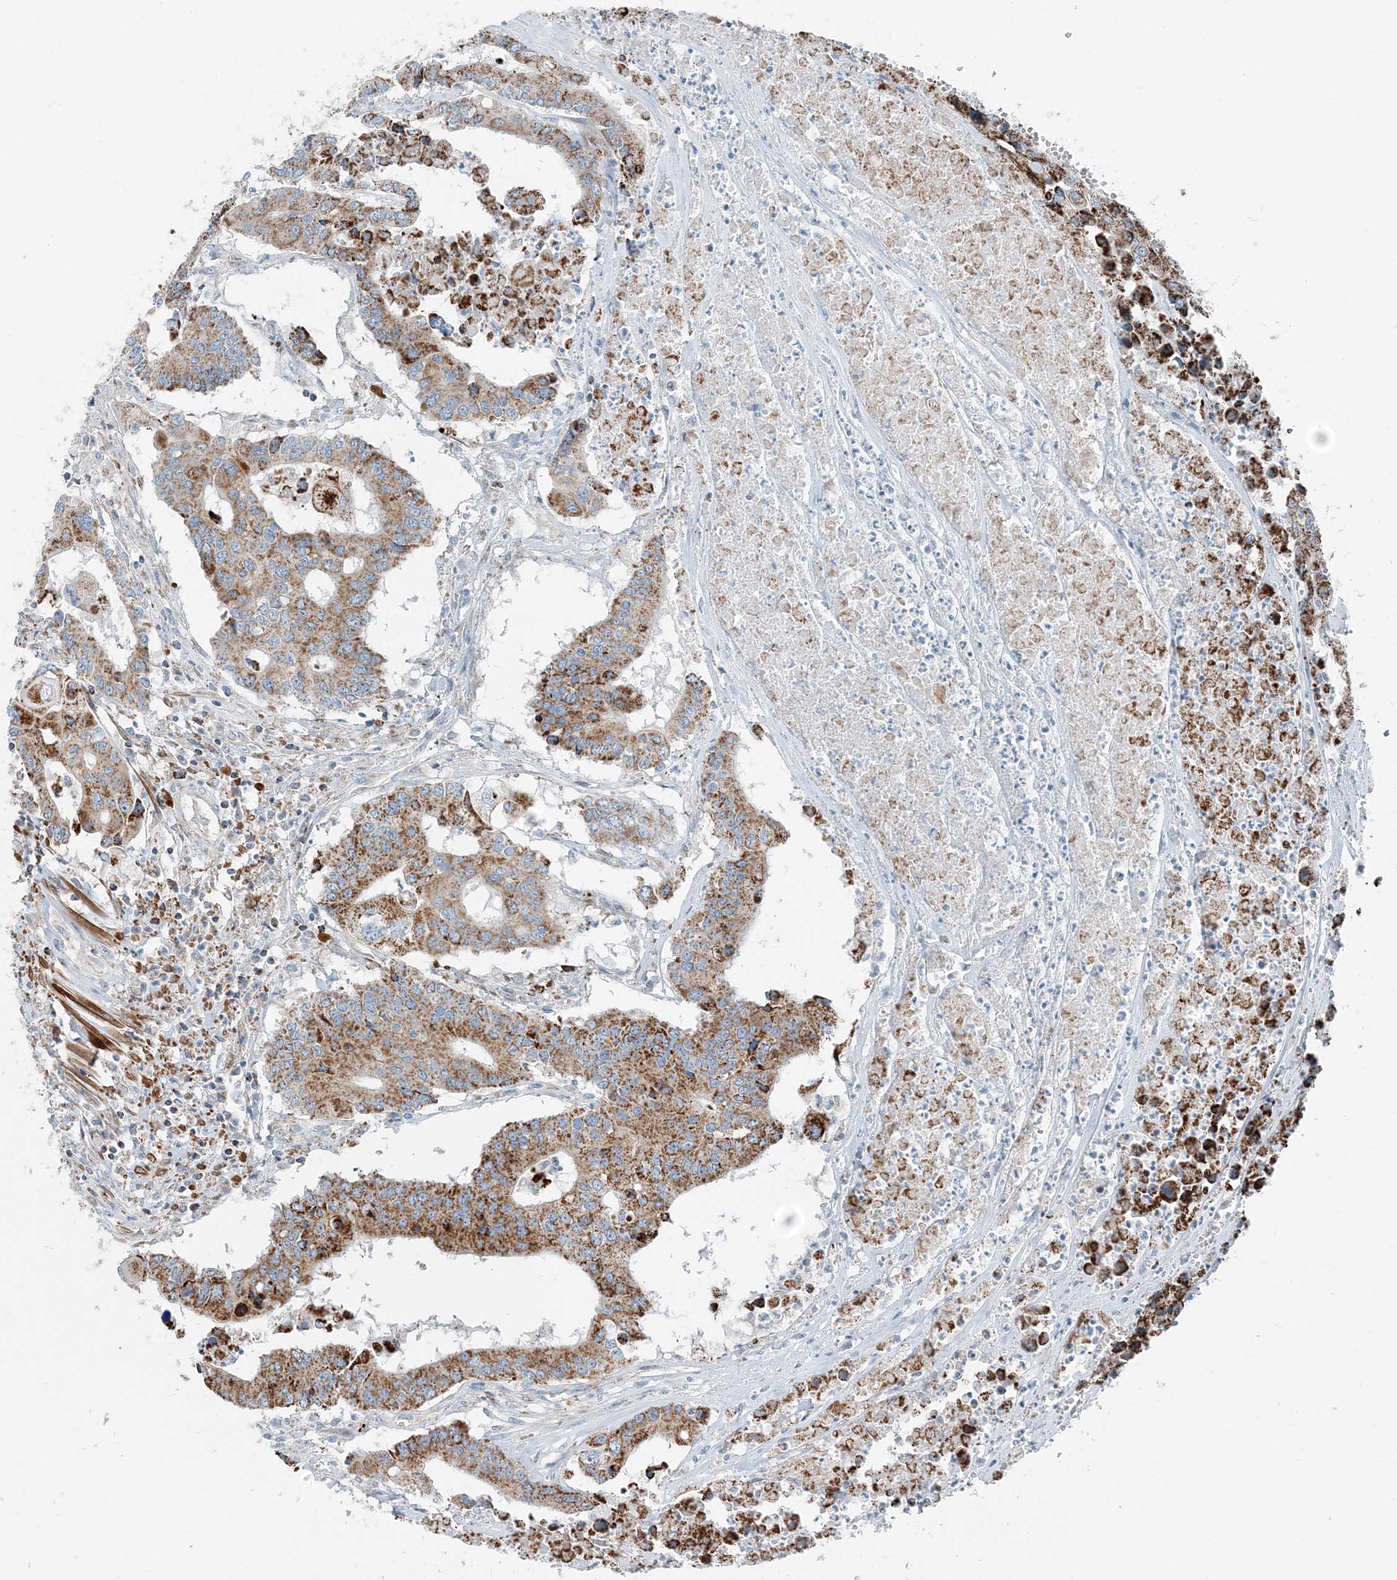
{"staining": {"intensity": "strong", "quantity": "25%-75%", "location": "cytoplasmic/membranous"}, "tissue": "colorectal cancer", "cell_type": "Tumor cells", "image_type": "cancer", "snomed": [{"axis": "morphology", "description": "Adenocarcinoma, NOS"}, {"axis": "topography", "description": "Colon"}], "caption": "Colorectal cancer (adenocarcinoma) was stained to show a protein in brown. There is high levels of strong cytoplasmic/membranous staining in approximately 25%-75% of tumor cells.", "gene": "INTU", "patient": {"sex": "male", "age": 77}}